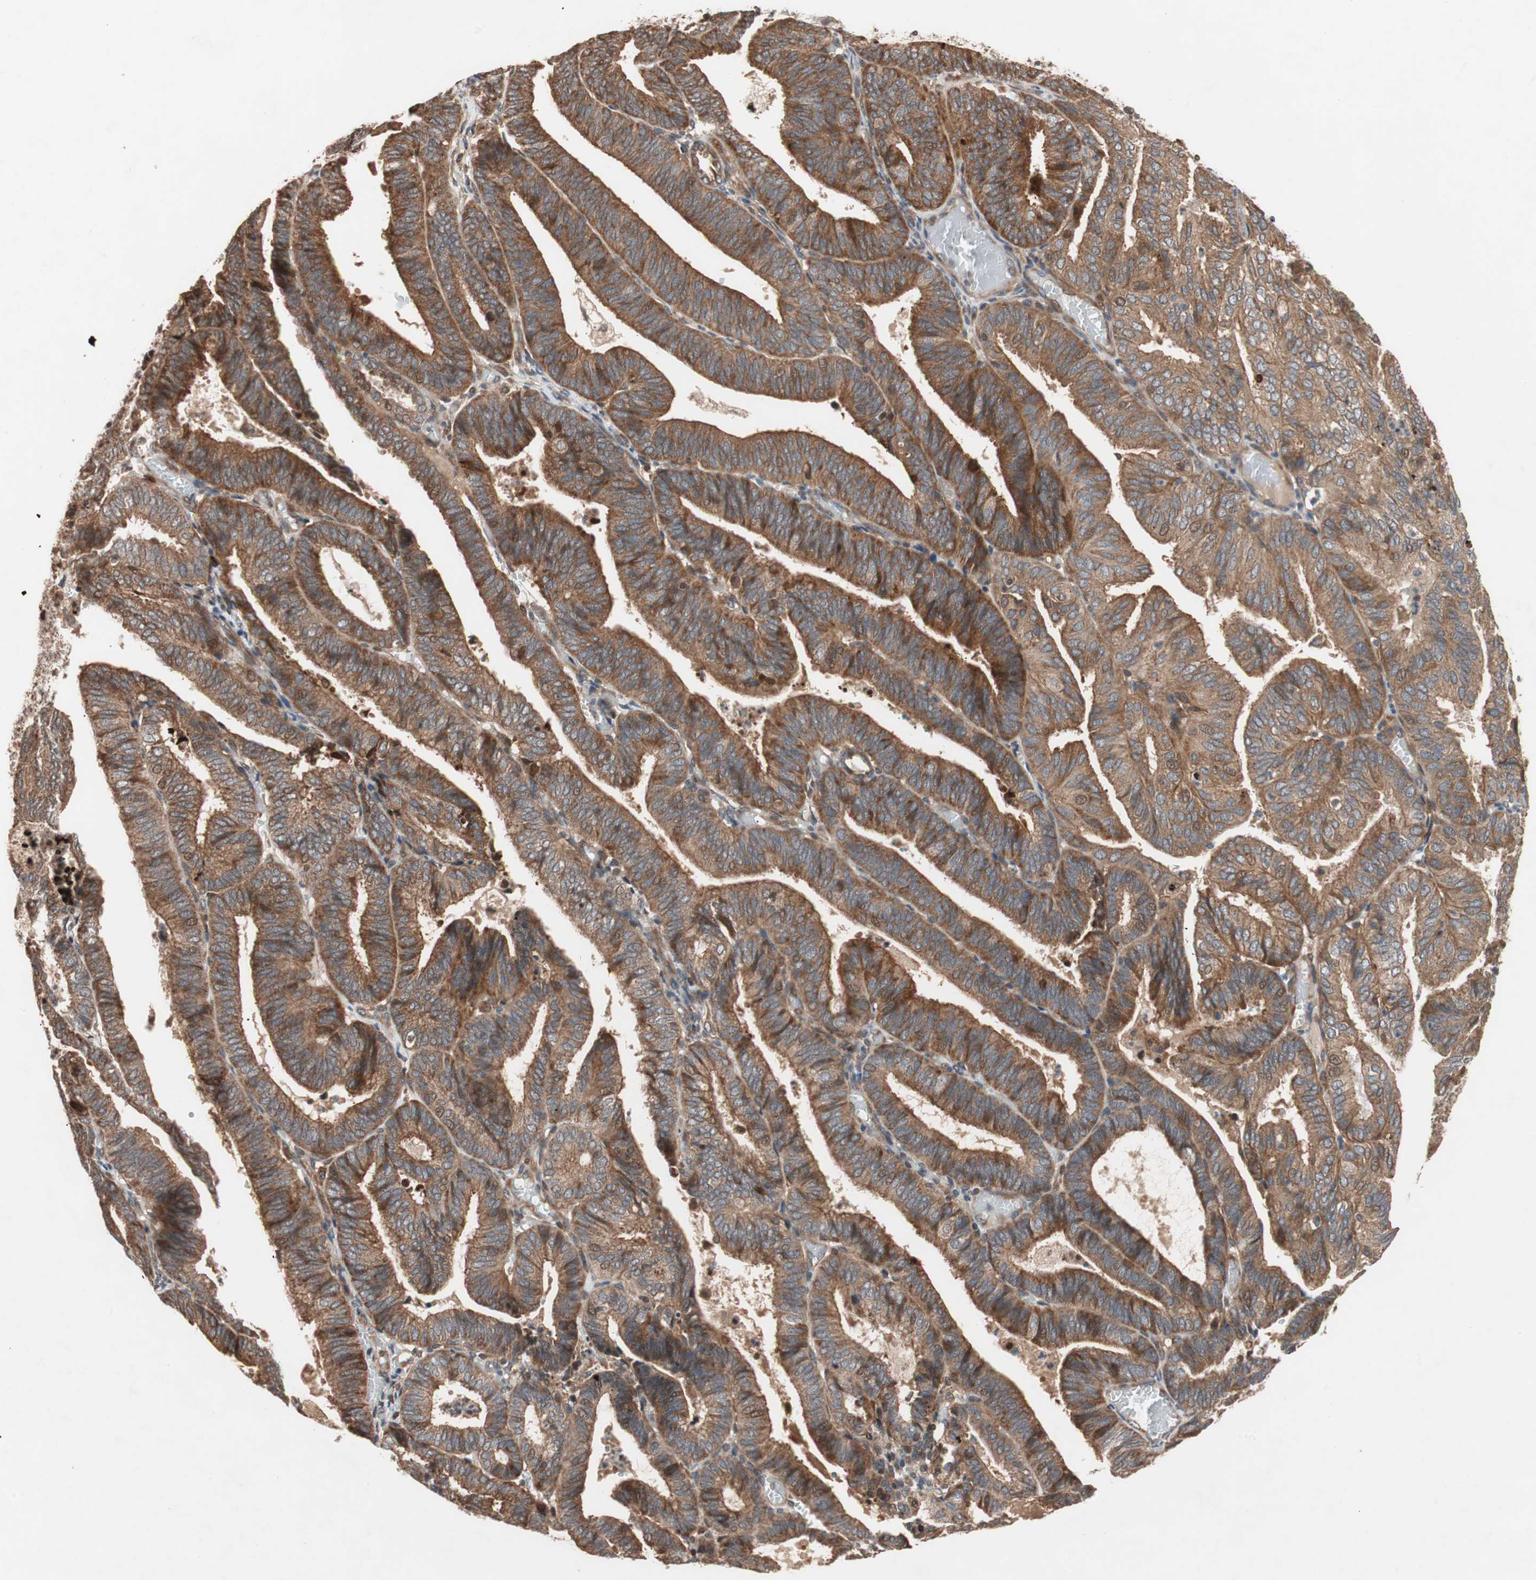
{"staining": {"intensity": "strong", "quantity": ">75%", "location": "cytoplasmic/membranous"}, "tissue": "endometrial cancer", "cell_type": "Tumor cells", "image_type": "cancer", "snomed": [{"axis": "morphology", "description": "Adenocarcinoma, NOS"}, {"axis": "topography", "description": "Uterus"}], "caption": "IHC micrograph of neoplastic tissue: human endometrial cancer stained using IHC demonstrates high levels of strong protein expression localized specifically in the cytoplasmic/membranous of tumor cells, appearing as a cytoplasmic/membranous brown color.", "gene": "NF2", "patient": {"sex": "female", "age": 60}}